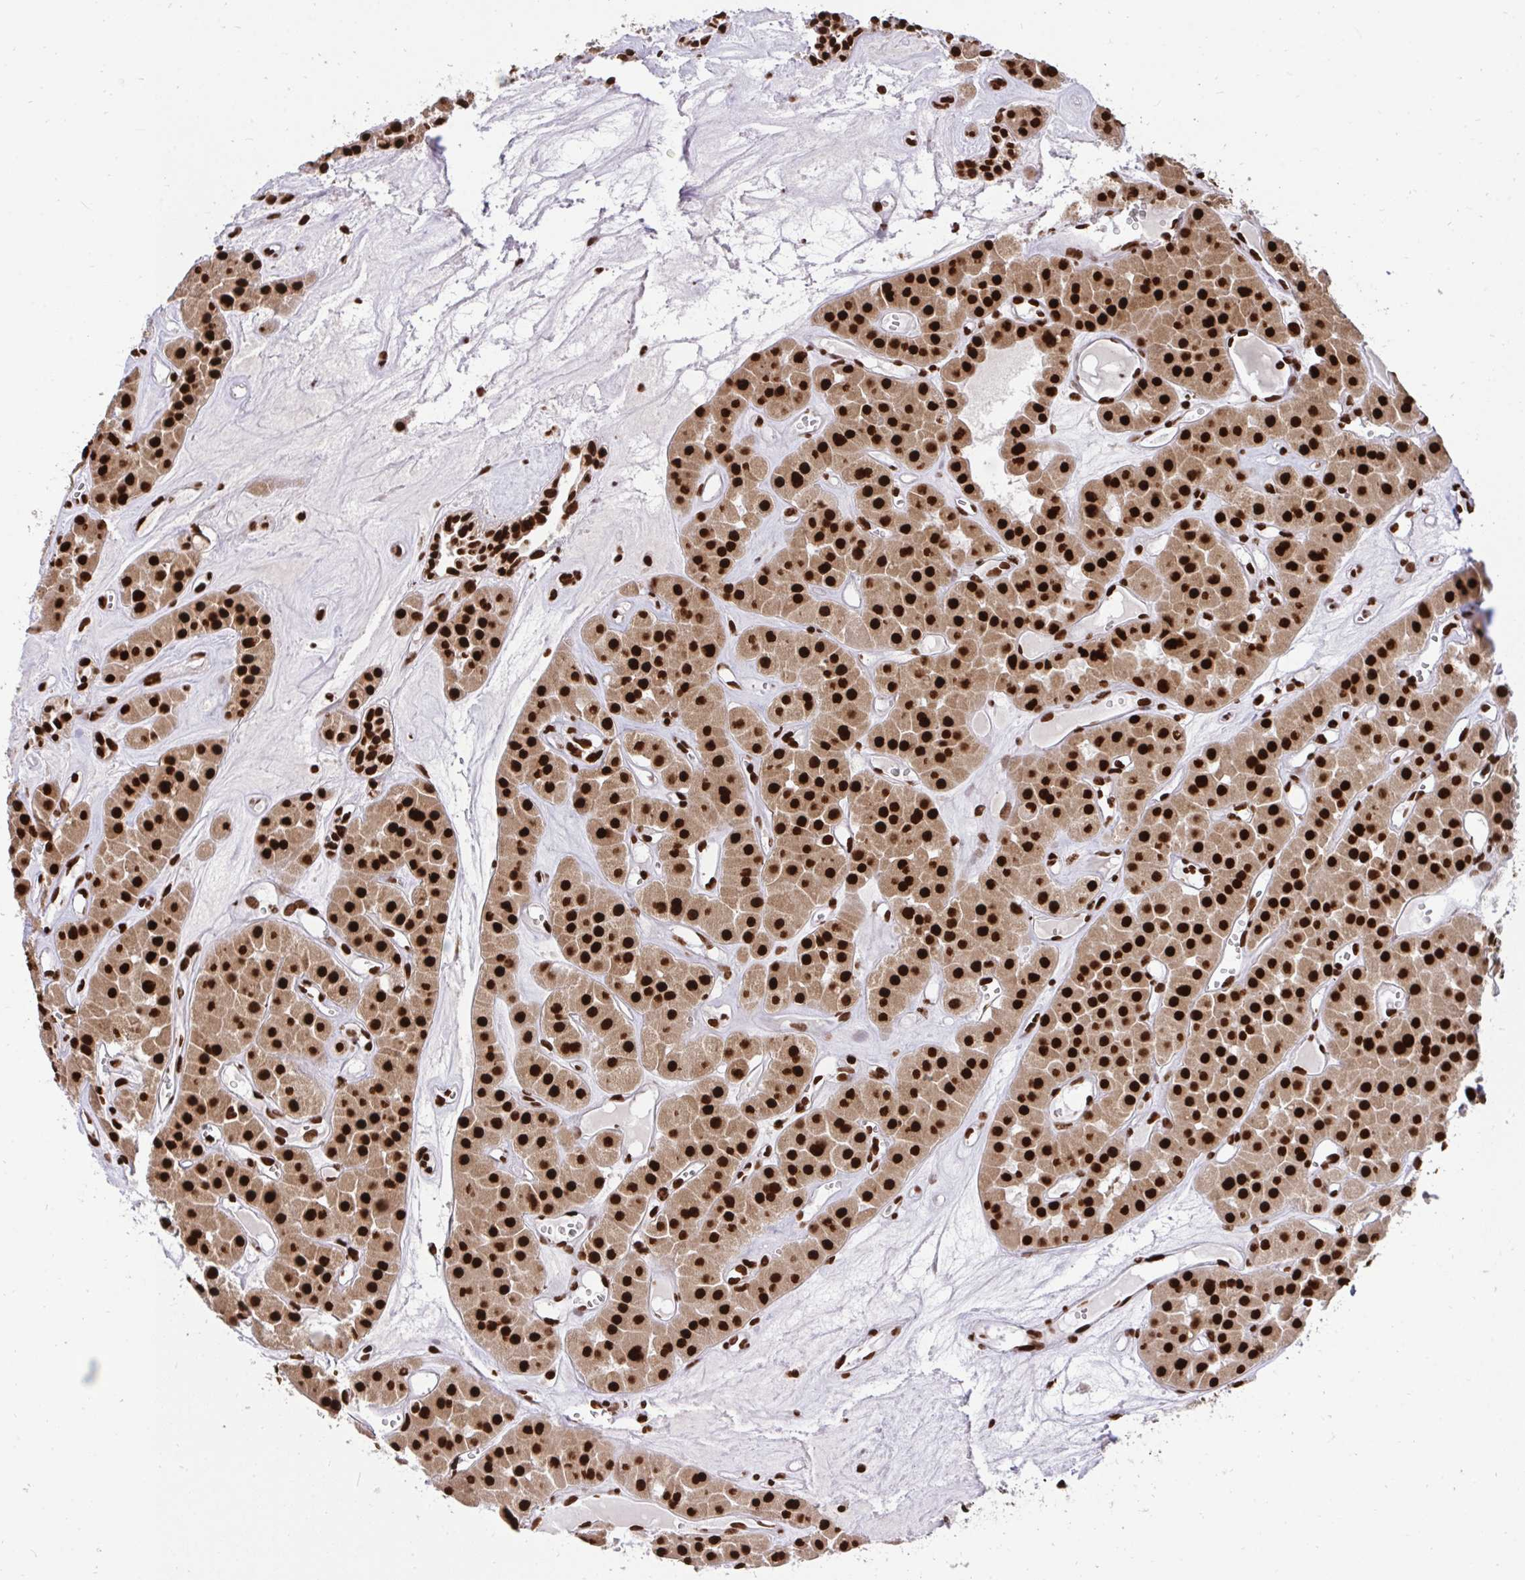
{"staining": {"intensity": "strong", "quantity": ">75%", "location": "cytoplasmic/membranous,nuclear"}, "tissue": "renal cancer", "cell_type": "Tumor cells", "image_type": "cancer", "snomed": [{"axis": "morphology", "description": "Carcinoma, NOS"}, {"axis": "topography", "description": "Kidney"}], "caption": "Tumor cells display strong cytoplasmic/membranous and nuclear expression in approximately >75% of cells in renal carcinoma.", "gene": "HNRNPL", "patient": {"sex": "female", "age": 75}}